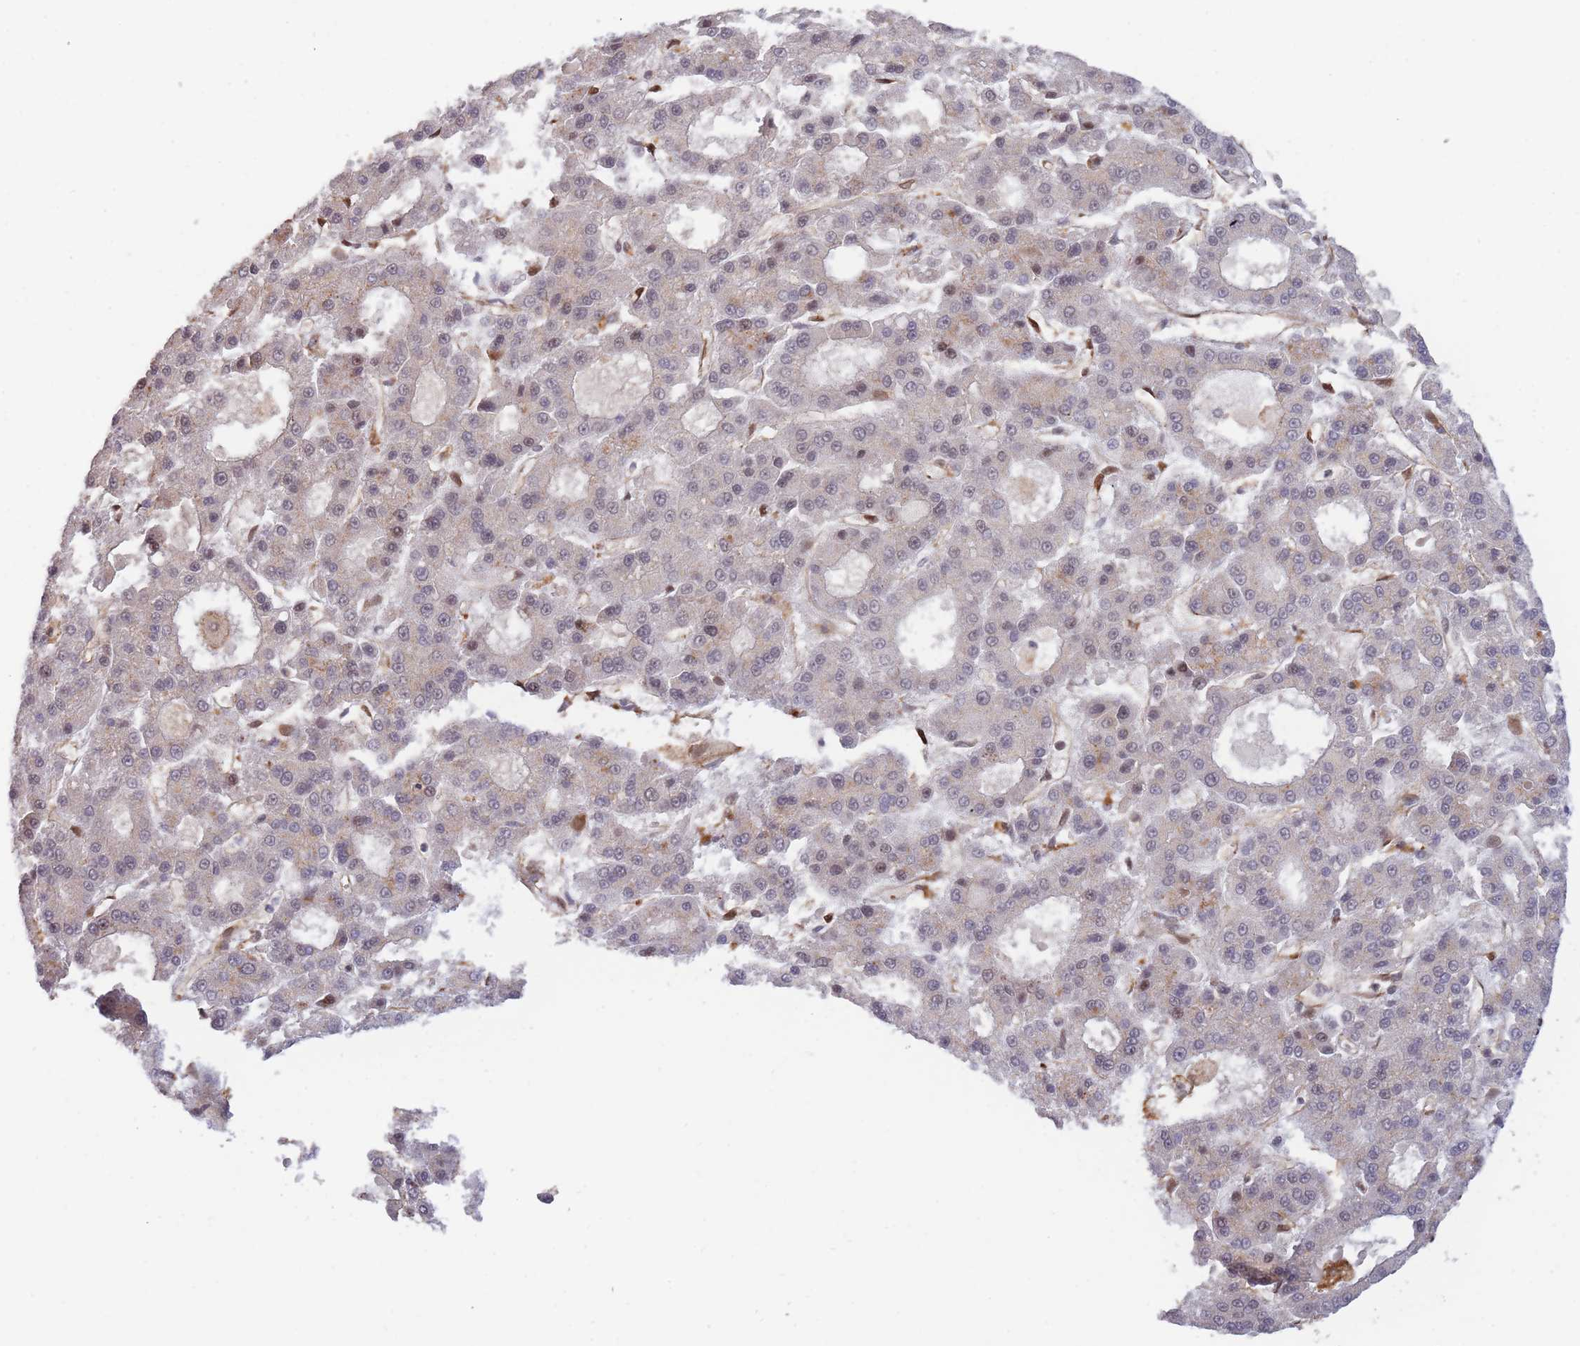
{"staining": {"intensity": "weak", "quantity": "<25%", "location": "cytoplasmic/membranous,nuclear"}, "tissue": "liver cancer", "cell_type": "Tumor cells", "image_type": "cancer", "snomed": [{"axis": "morphology", "description": "Carcinoma, Hepatocellular, NOS"}, {"axis": "topography", "description": "Liver"}], "caption": "An IHC micrograph of liver hepatocellular carcinoma is shown. There is no staining in tumor cells of liver hepatocellular carcinoma. (DAB (3,3'-diaminobenzidine) immunohistochemistry with hematoxylin counter stain).", "gene": "BOD1L1", "patient": {"sex": "male", "age": 70}}